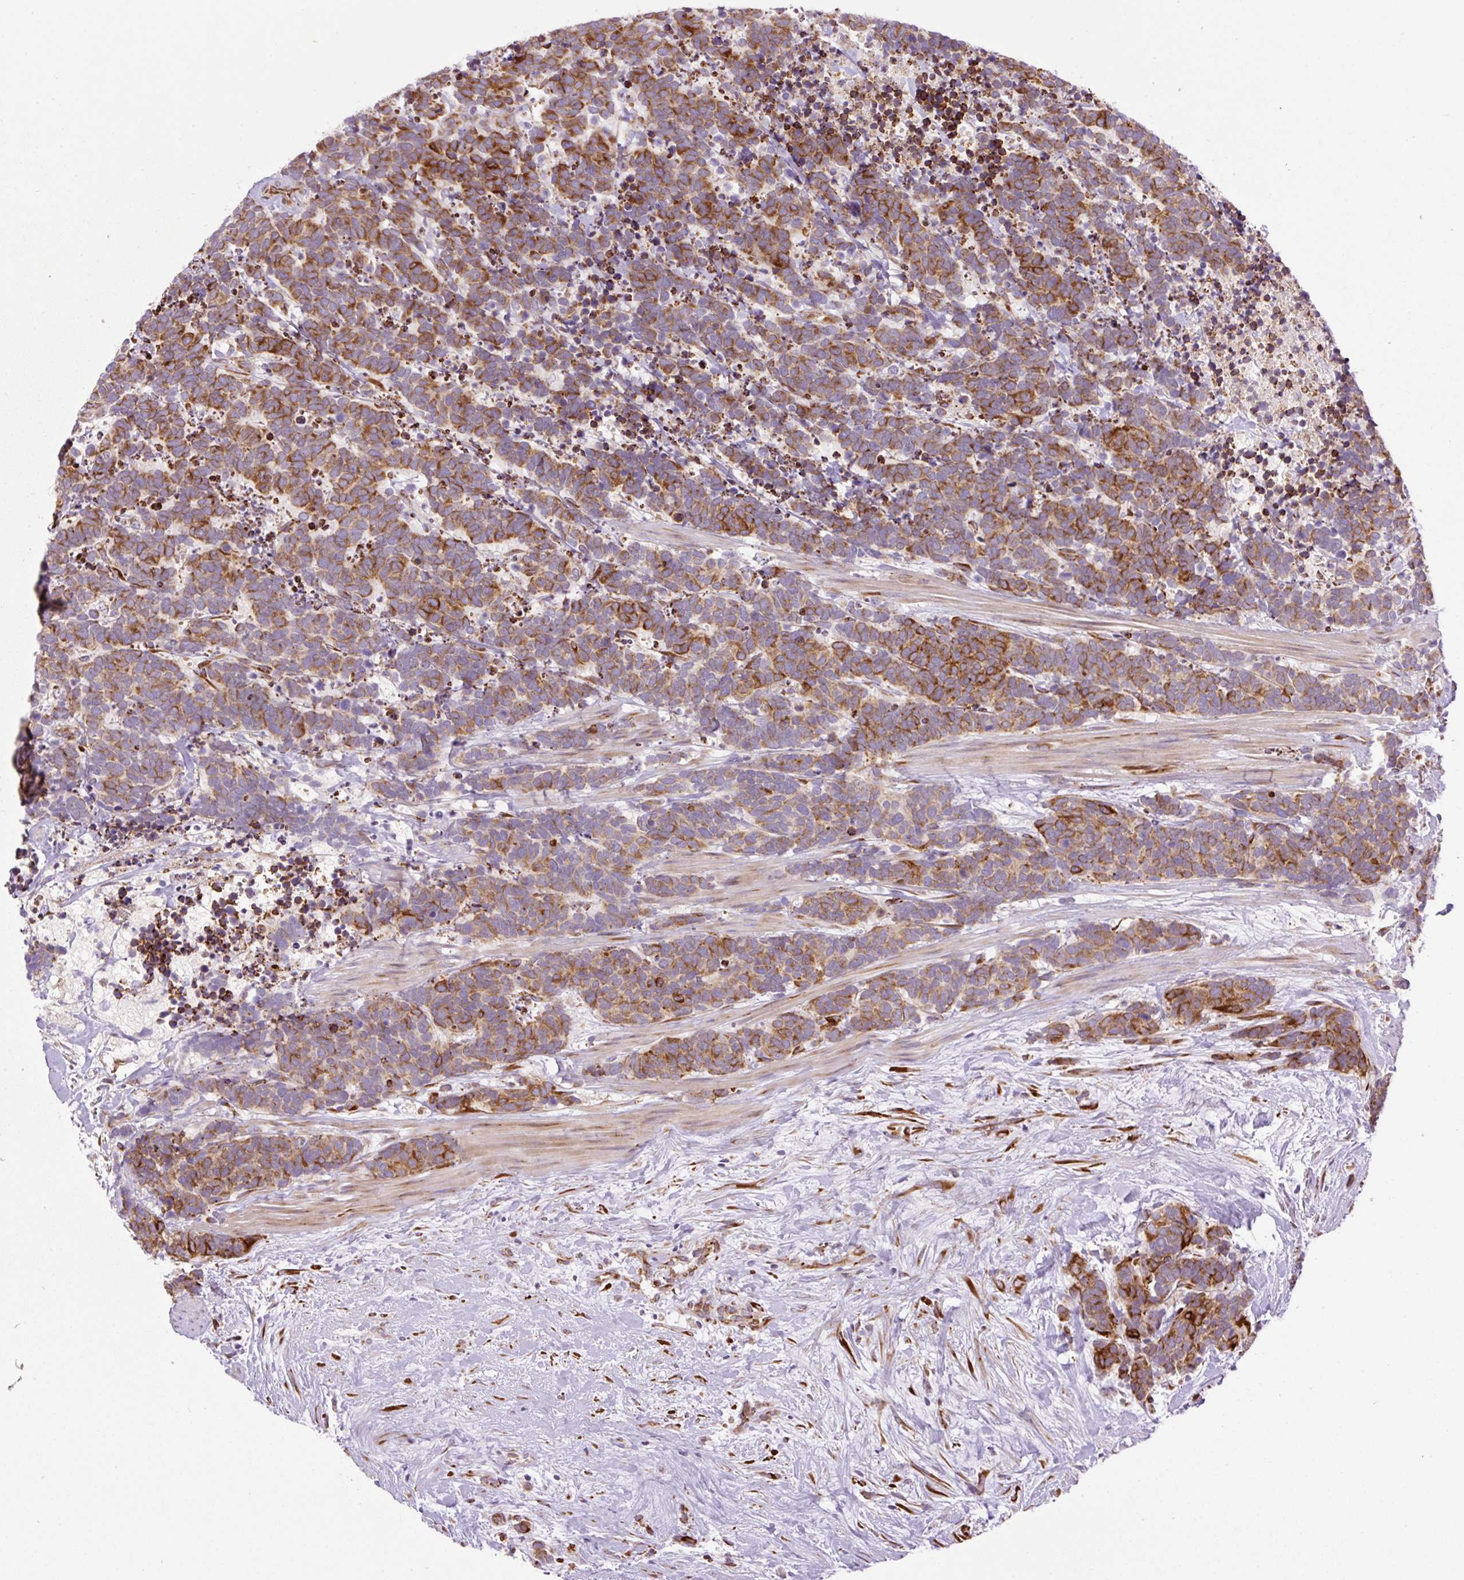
{"staining": {"intensity": "strong", "quantity": "25%-75%", "location": "cytoplasmic/membranous"}, "tissue": "carcinoid", "cell_type": "Tumor cells", "image_type": "cancer", "snomed": [{"axis": "morphology", "description": "Carcinoma, NOS"}, {"axis": "morphology", "description": "Carcinoid, malignant, NOS"}, {"axis": "topography", "description": "Prostate"}], "caption": "Carcinoid tissue demonstrates strong cytoplasmic/membranous positivity in approximately 25%-75% of tumor cells, visualized by immunohistochemistry.", "gene": "RAB30", "patient": {"sex": "male", "age": 57}}